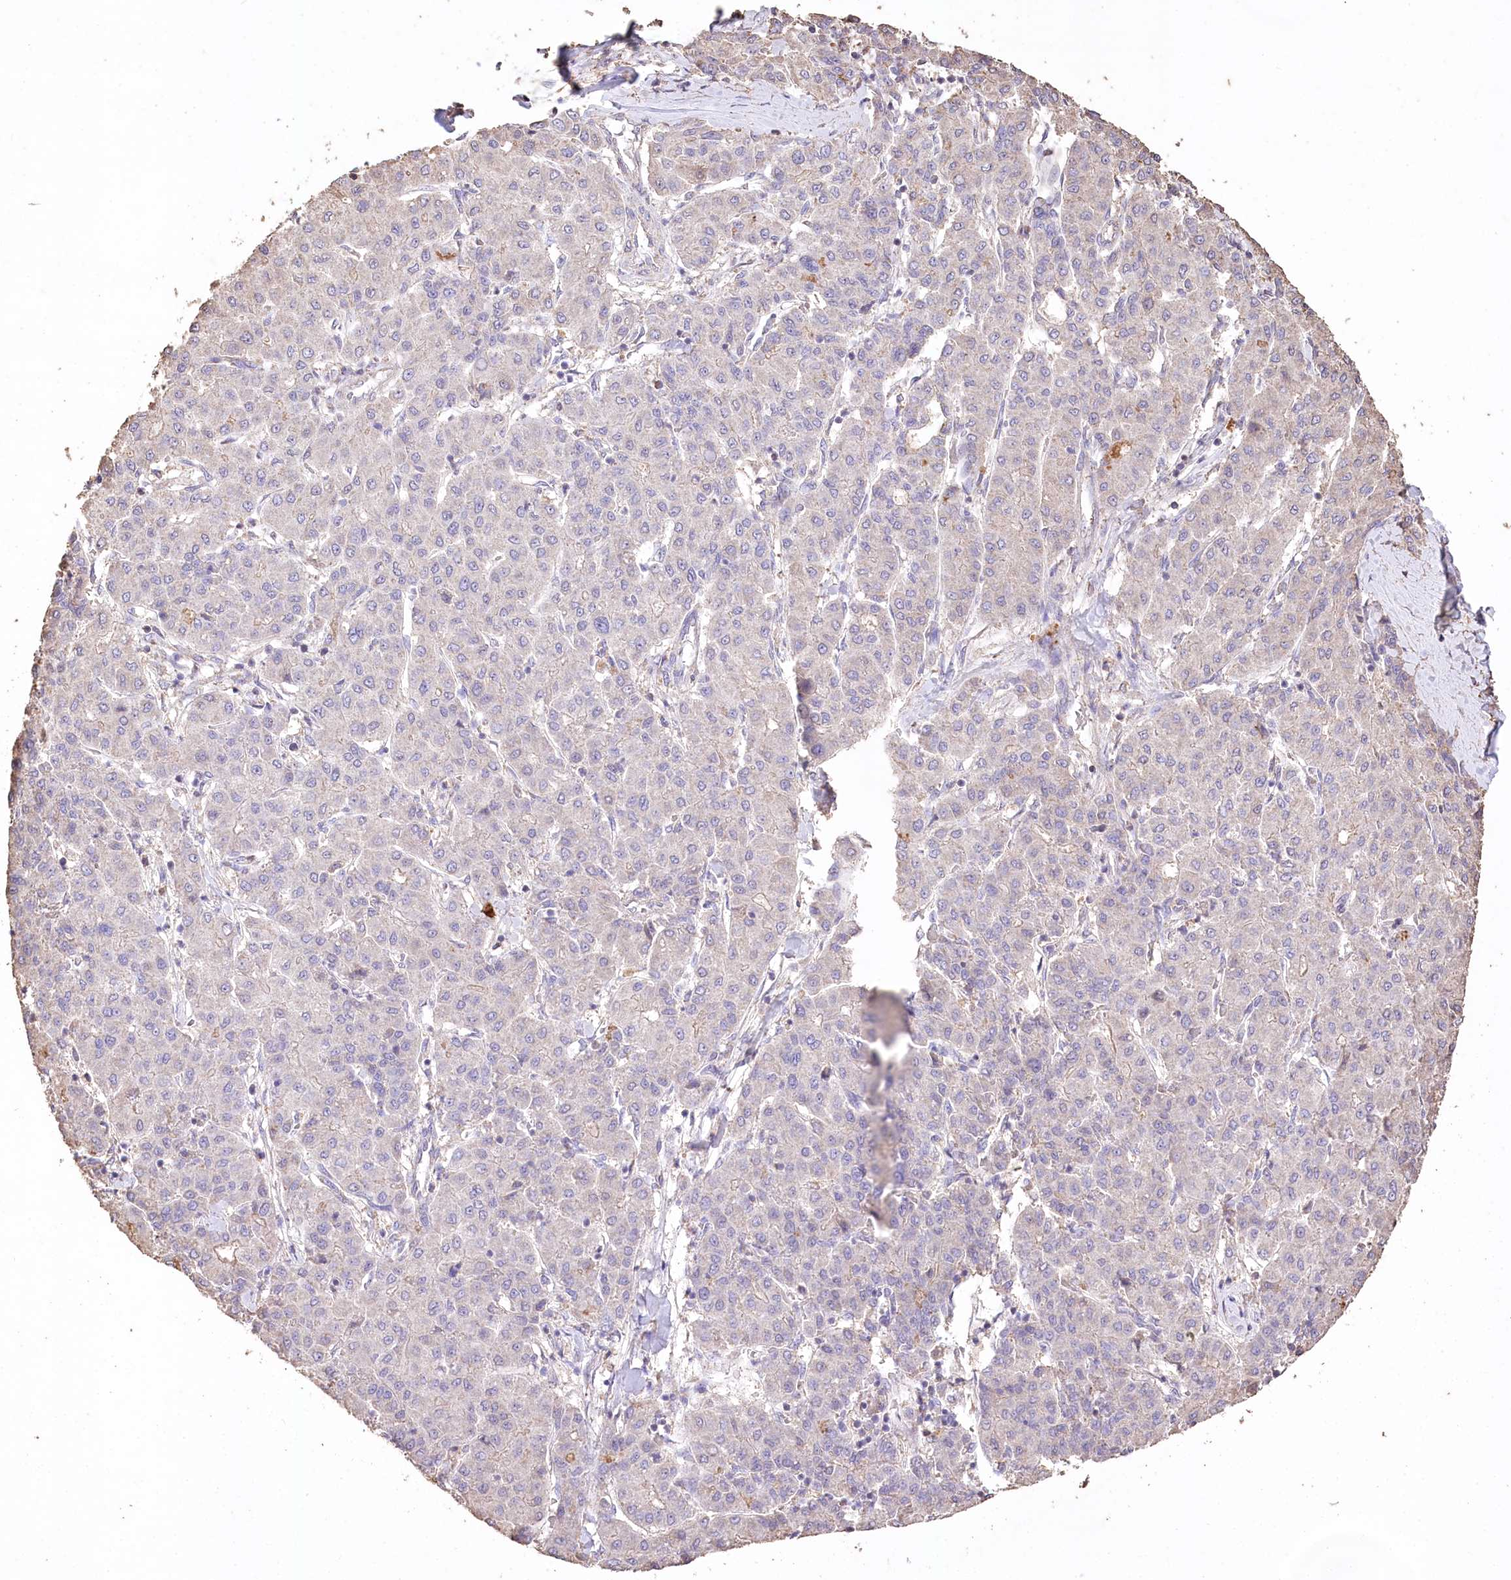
{"staining": {"intensity": "negative", "quantity": "none", "location": "none"}, "tissue": "liver cancer", "cell_type": "Tumor cells", "image_type": "cancer", "snomed": [{"axis": "morphology", "description": "Carcinoma, Hepatocellular, NOS"}, {"axis": "topography", "description": "Liver"}], "caption": "The micrograph shows no staining of tumor cells in liver cancer.", "gene": "IREB2", "patient": {"sex": "male", "age": 65}}